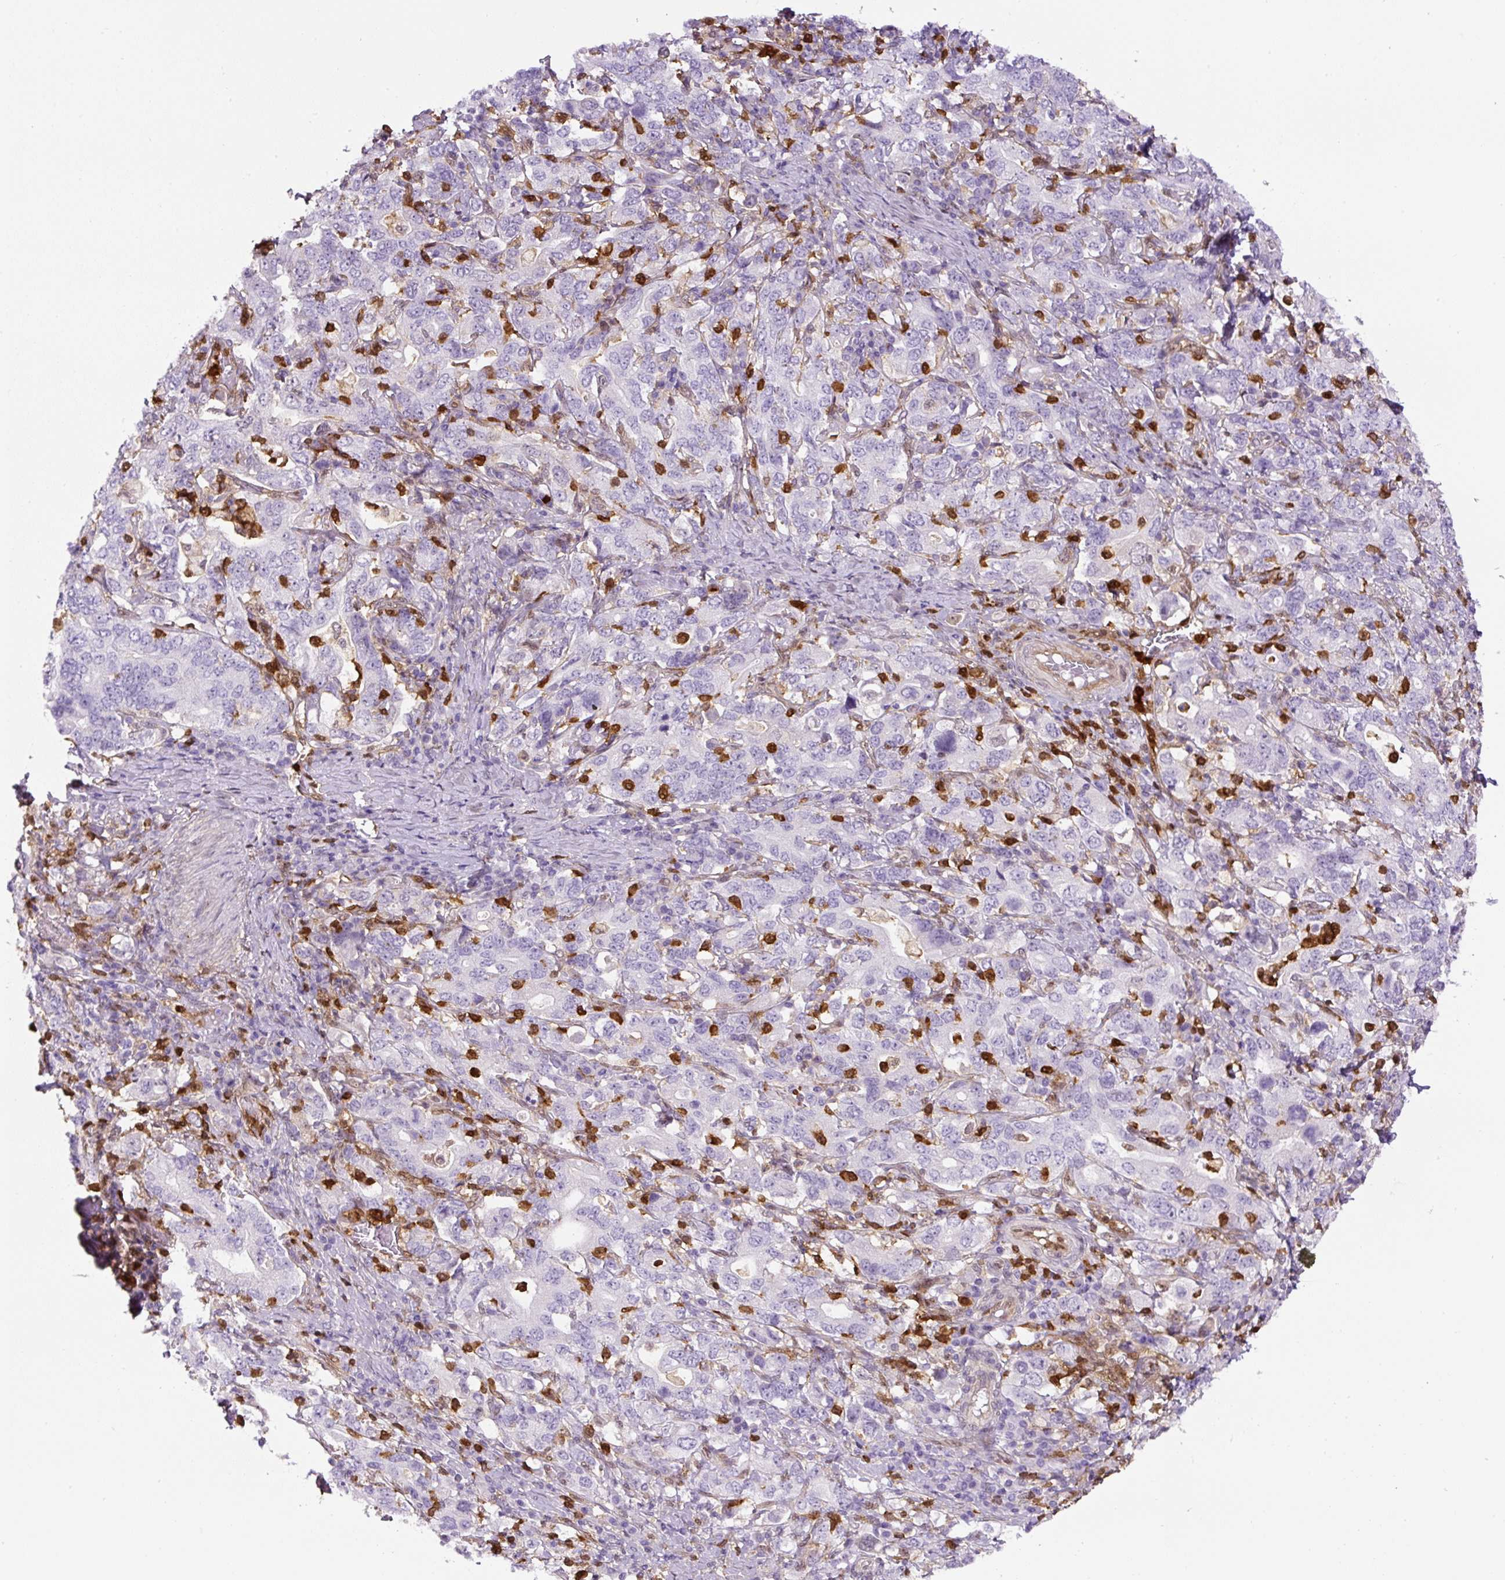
{"staining": {"intensity": "negative", "quantity": "none", "location": "none"}, "tissue": "stomach cancer", "cell_type": "Tumor cells", "image_type": "cancer", "snomed": [{"axis": "morphology", "description": "Adenocarcinoma, NOS"}, {"axis": "topography", "description": "Stomach, upper"}, {"axis": "topography", "description": "Stomach"}], "caption": "A high-resolution photomicrograph shows IHC staining of stomach cancer, which exhibits no significant expression in tumor cells.", "gene": "ANXA1", "patient": {"sex": "male", "age": 62}}